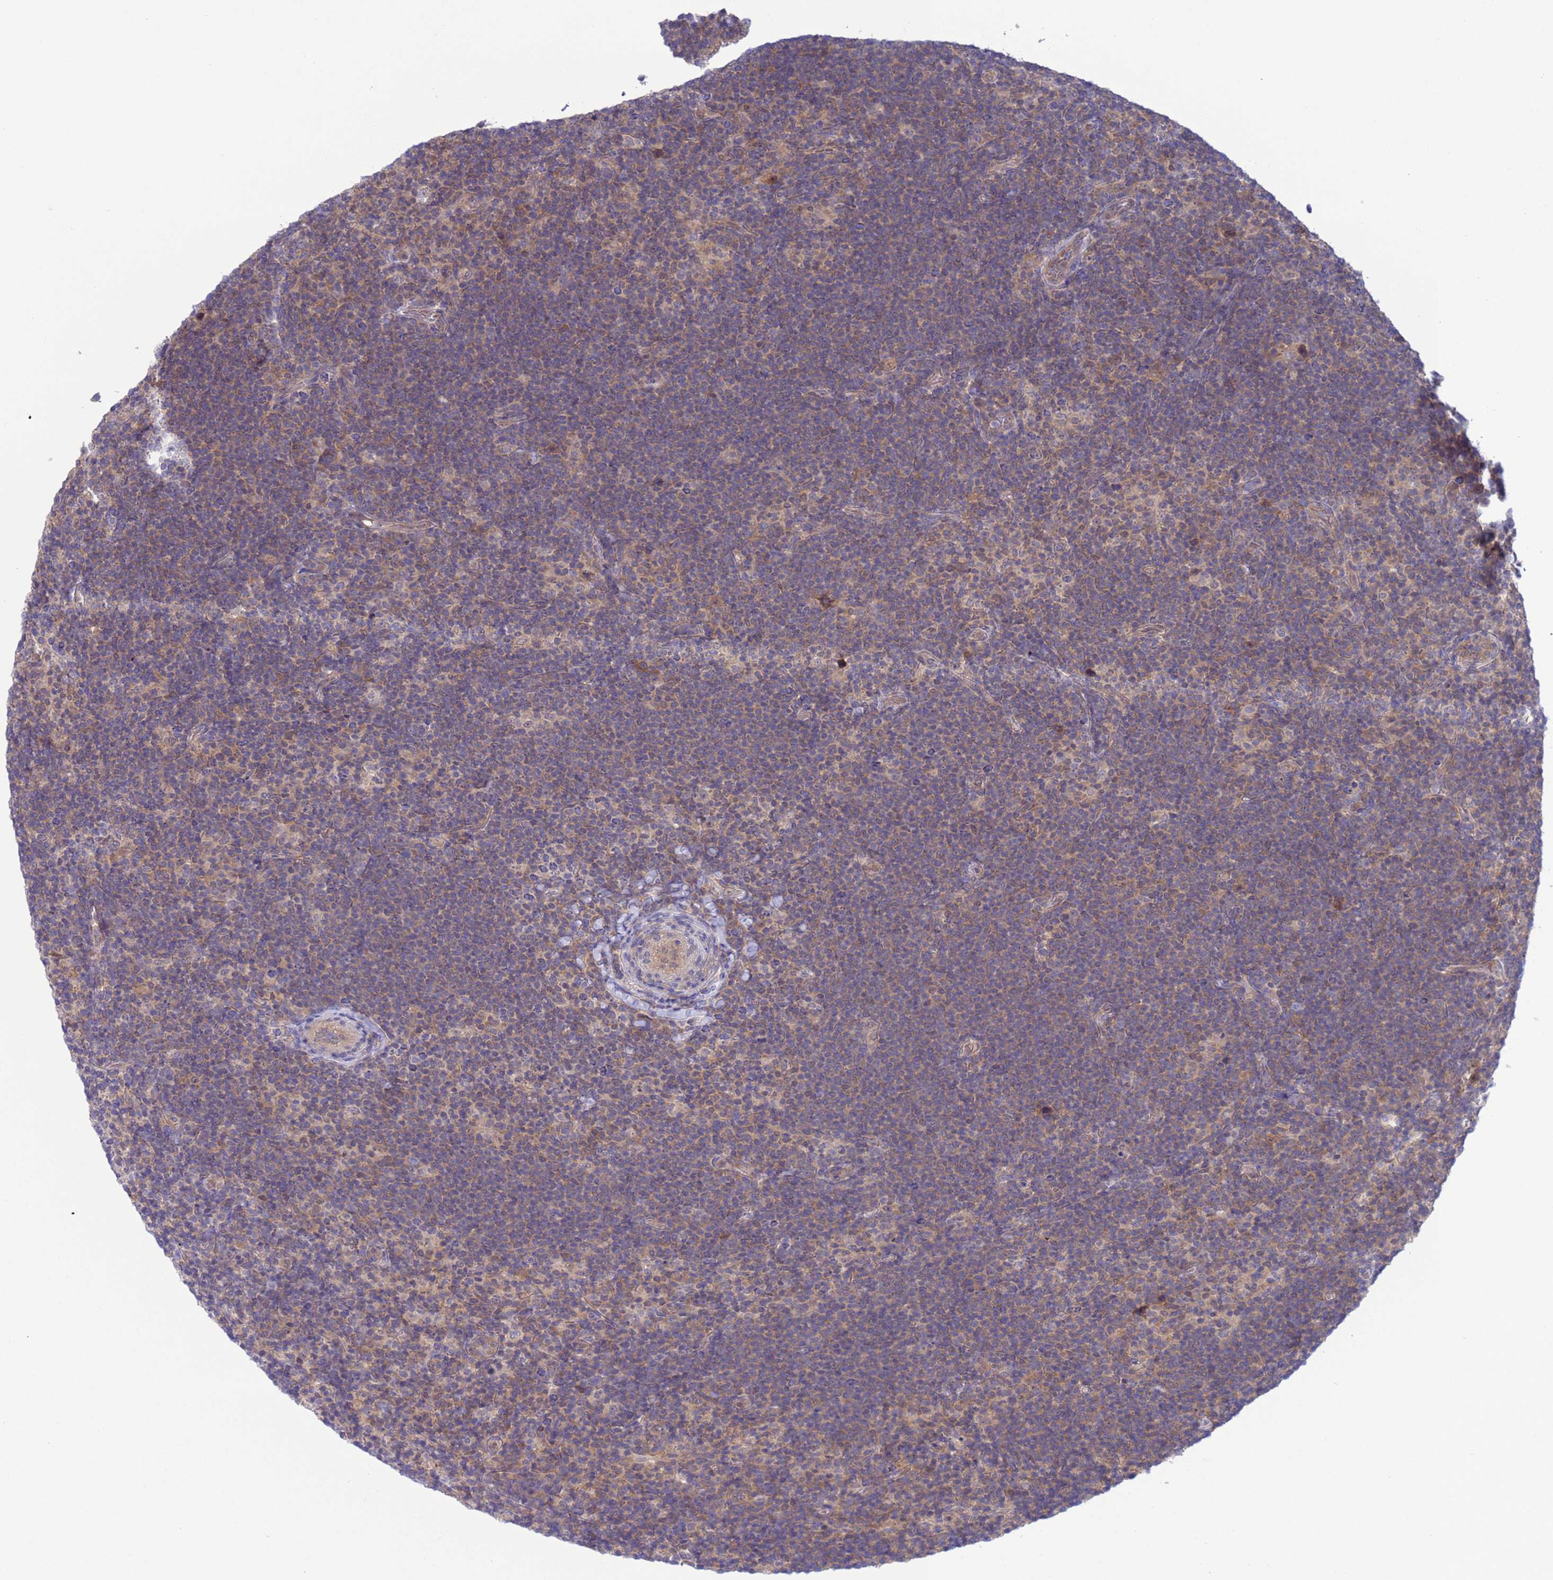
{"staining": {"intensity": "weak", "quantity": "25%-75%", "location": "cytoplasmic/membranous,nuclear"}, "tissue": "lymphoma", "cell_type": "Tumor cells", "image_type": "cancer", "snomed": [{"axis": "morphology", "description": "Hodgkin's disease, NOS"}, {"axis": "topography", "description": "Lymph node"}], "caption": "Approximately 25%-75% of tumor cells in Hodgkin's disease show weak cytoplasmic/membranous and nuclear protein positivity as visualized by brown immunohistochemical staining.", "gene": "ZNF461", "patient": {"sex": "female", "age": 57}}